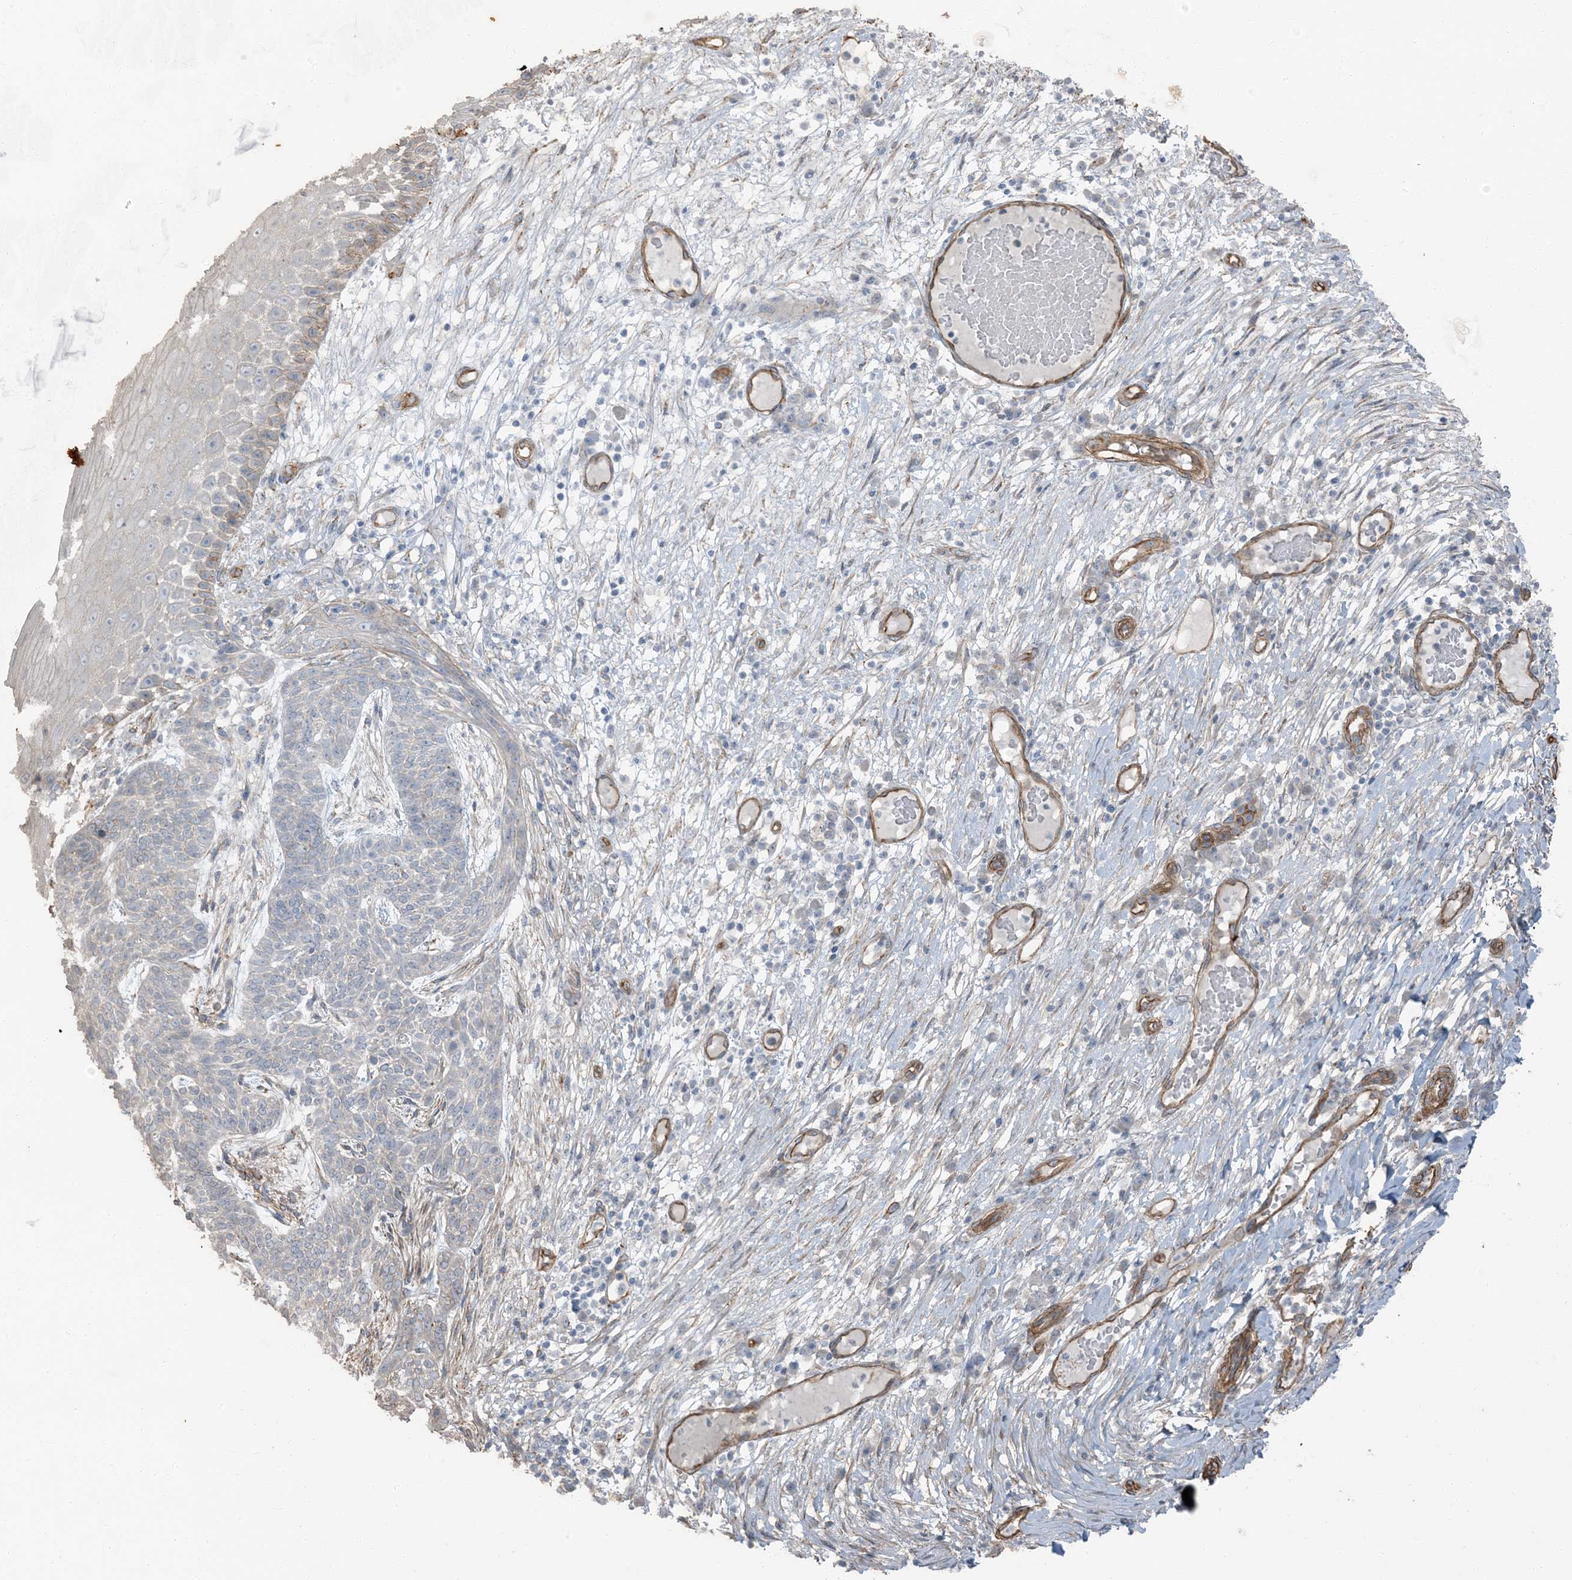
{"staining": {"intensity": "negative", "quantity": "none", "location": "none"}, "tissue": "skin cancer", "cell_type": "Tumor cells", "image_type": "cancer", "snomed": [{"axis": "morphology", "description": "Normal tissue, NOS"}, {"axis": "morphology", "description": "Basal cell carcinoma"}, {"axis": "topography", "description": "Skin"}], "caption": "Tumor cells are negative for protein expression in human basal cell carcinoma (skin).", "gene": "ZFP90", "patient": {"sex": "male", "age": 64}}